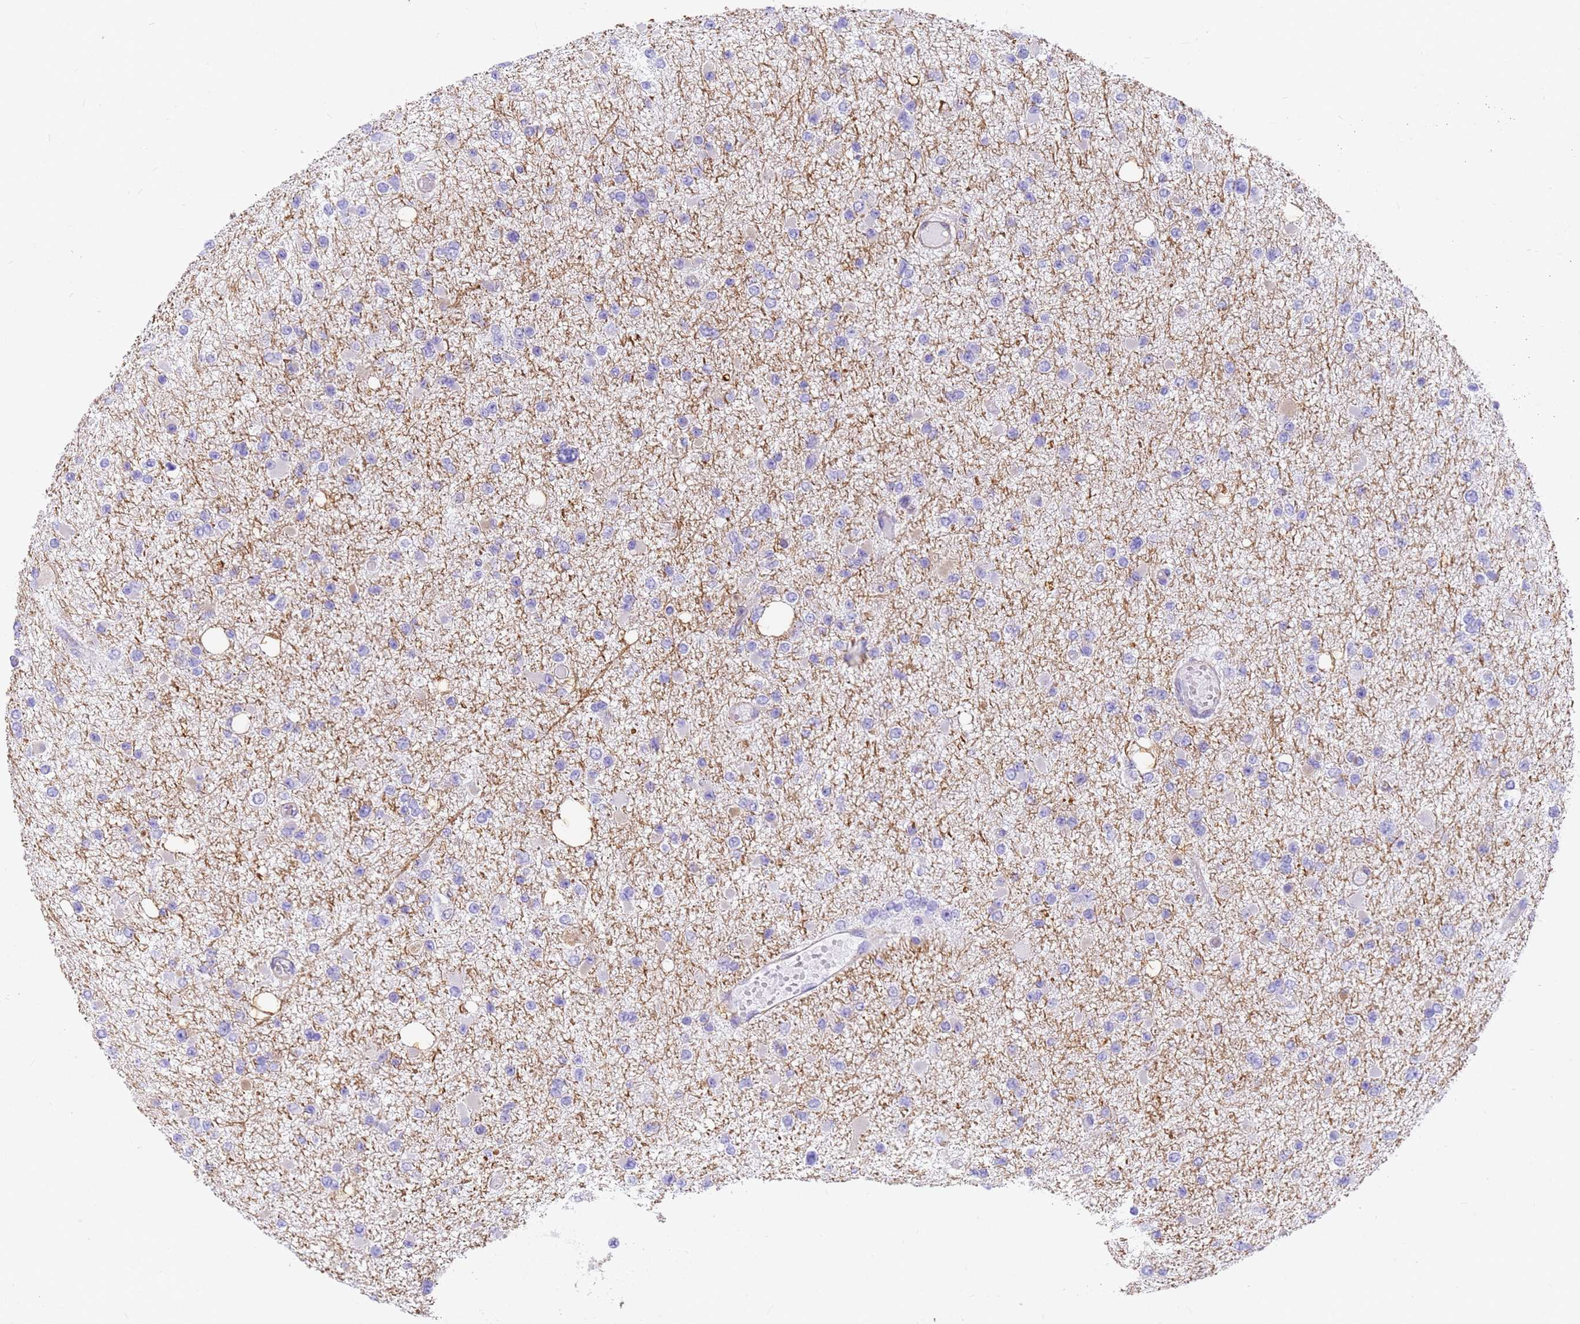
{"staining": {"intensity": "negative", "quantity": "none", "location": "none"}, "tissue": "glioma", "cell_type": "Tumor cells", "image_type": "cancer", "snomed": [{"axis": "morphology", "description": "Glioma, malignant, Low grade"}, {"axis": "topography", "description": "Brain"}], "caption": "There is no significant expression in tumor cells of malignant glioma (low-grade).", "gene": "MVB12A", "patient": {"sex": "female", "age": 22}}